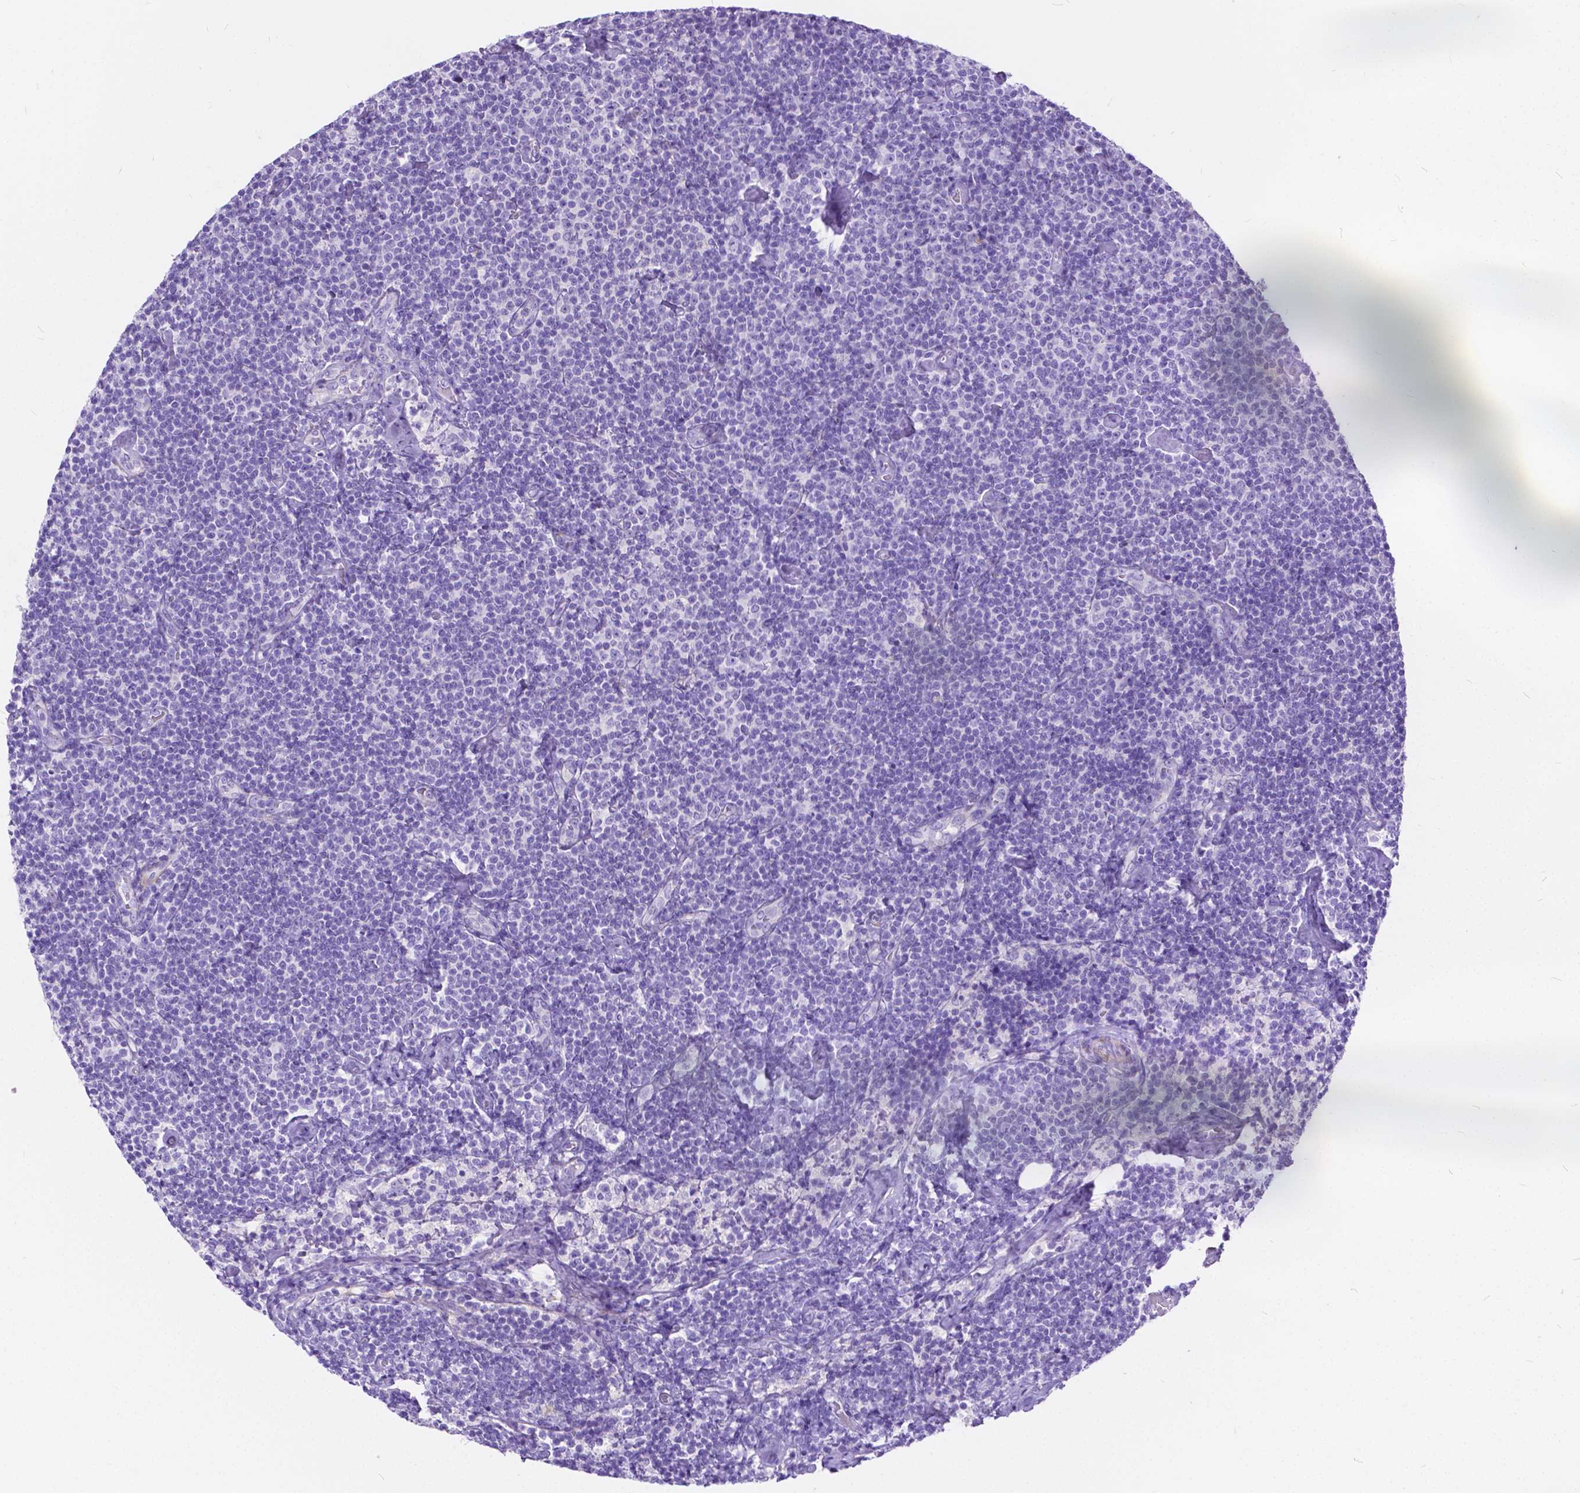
{"staining": {"intensity": "negative", "quantity": "none", "location": "none"}, "tissue": "lymphoma", "cell_type": "Tumor cells", "image_type": "cancer", "snomed": [{"axis": "morphology", "description": "Malignant lymphoma, non-Hodgkin's type, Low grade"}, {"axis": "topography", "description": "Lymph node"}], "caption": "Tumor cells show no significant positivity in lymphoma.", "gene": "CHRM1", "patient": {"sex": "male", "age": 81}}